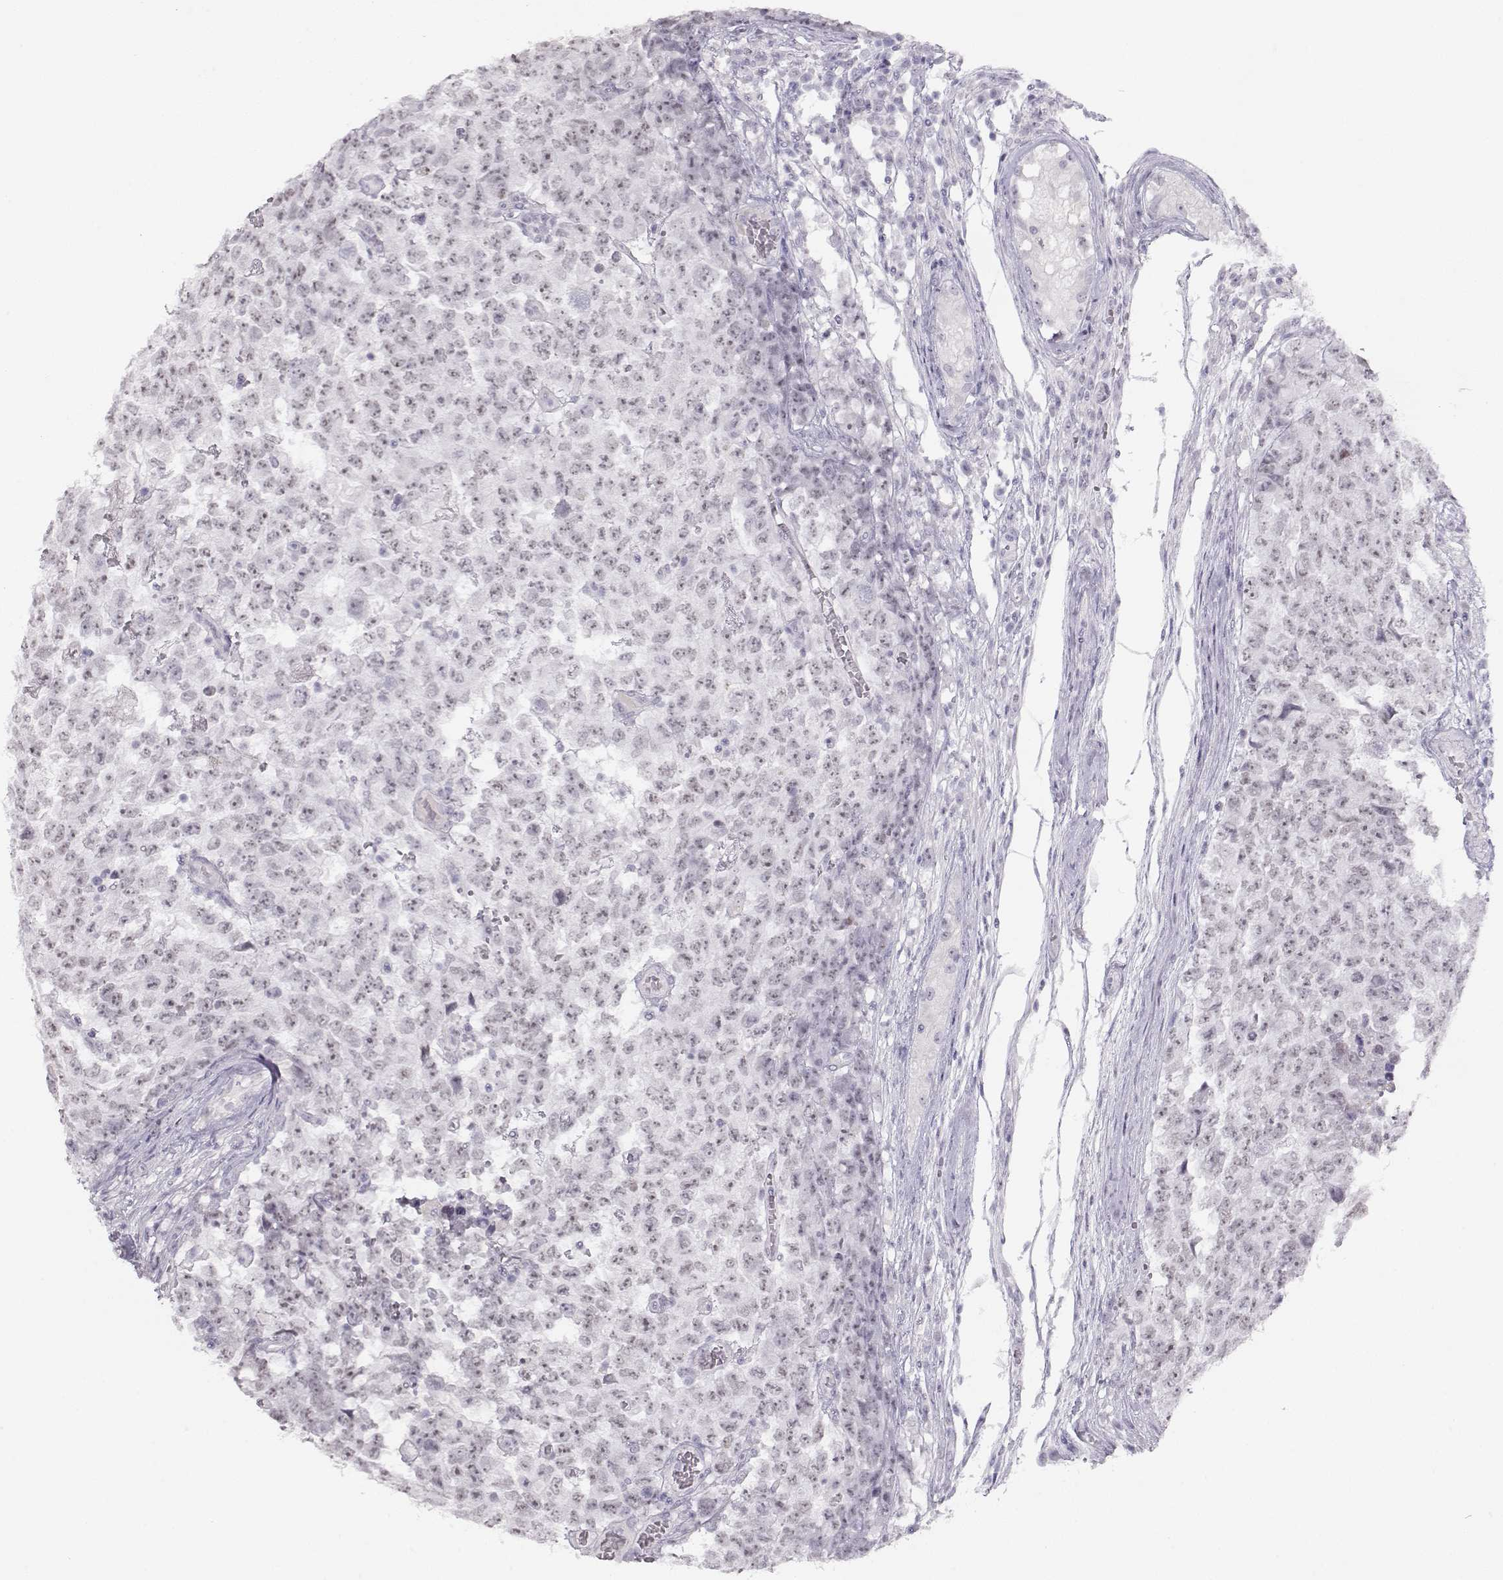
{"staining": {"intensity": "negative", "quantity": "none", "location": "none"}, "tissue": "testis cancer", "cell_type": "Tumor cells", "image_type": "cancer", "snomed": [{"axis": "morphology", "description": "Carcinoma, Embryonal, NOS"}, {"axis": "topography", "description": "Testis"}], "caption": "Immunohistochemical staining of embryonal carcinoma (testis) displays no significant staining in tumor cells.", "gene": "IMPG1", "patient": {"sex": "male", "age": 23}}